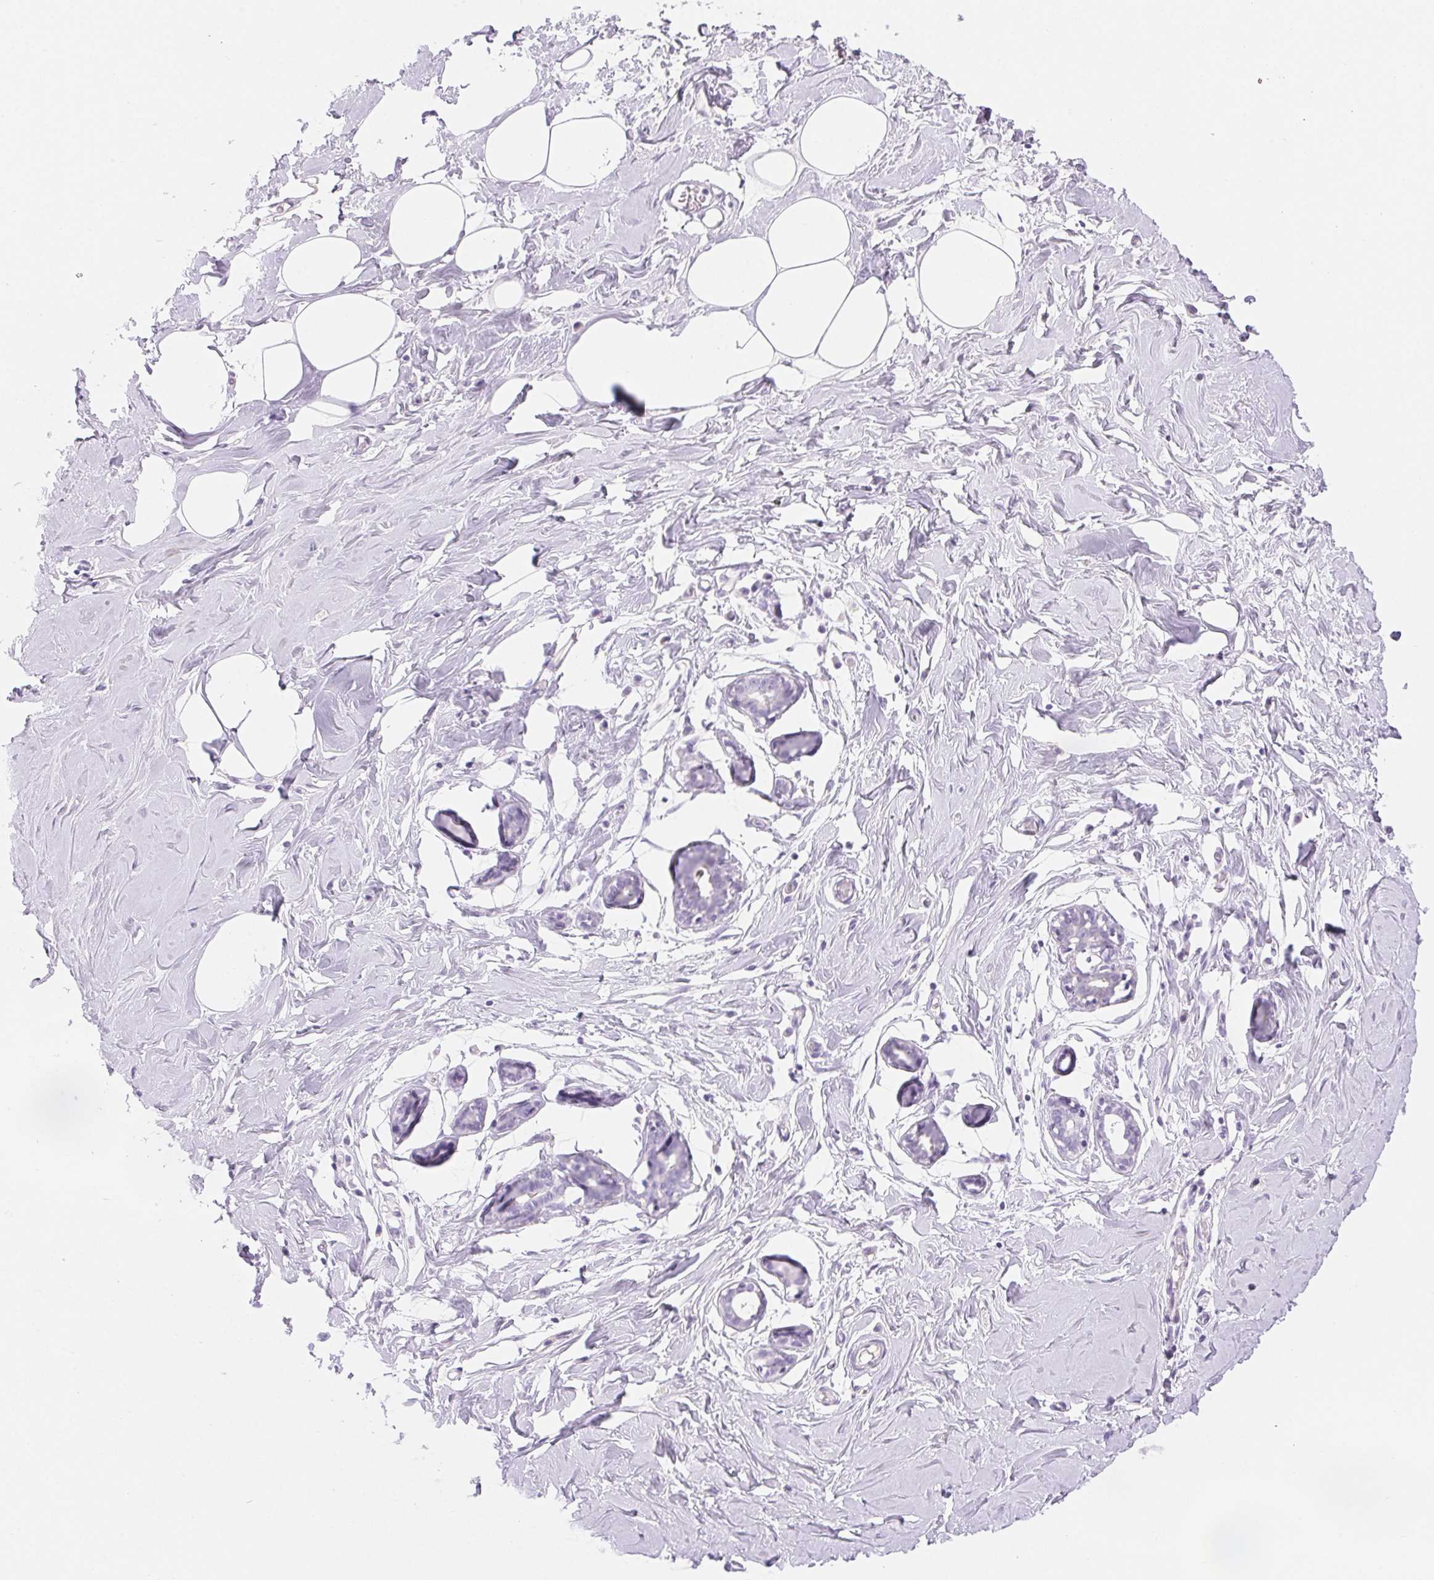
{"staining": {"intensity": "negative", "quantity": "none", "location": "none"}, "tissue": "breast", "cell_type": "Adipocytes", "image_type": "normal", "snomed": [{"axis": "morphology", "description": "Normal tissue, NOS"}, {"axis": "topography", "description": "Breast"}], "caption": "There is no significant positivity in adipocytes of breast. (Brightfield microscopy of DAB (3,3'-diaminobenzidine) immunohistochemistry (IHC) at high magnification).", "gene": "CLDN16", "patient": {"sex": "female", "age": 27}}